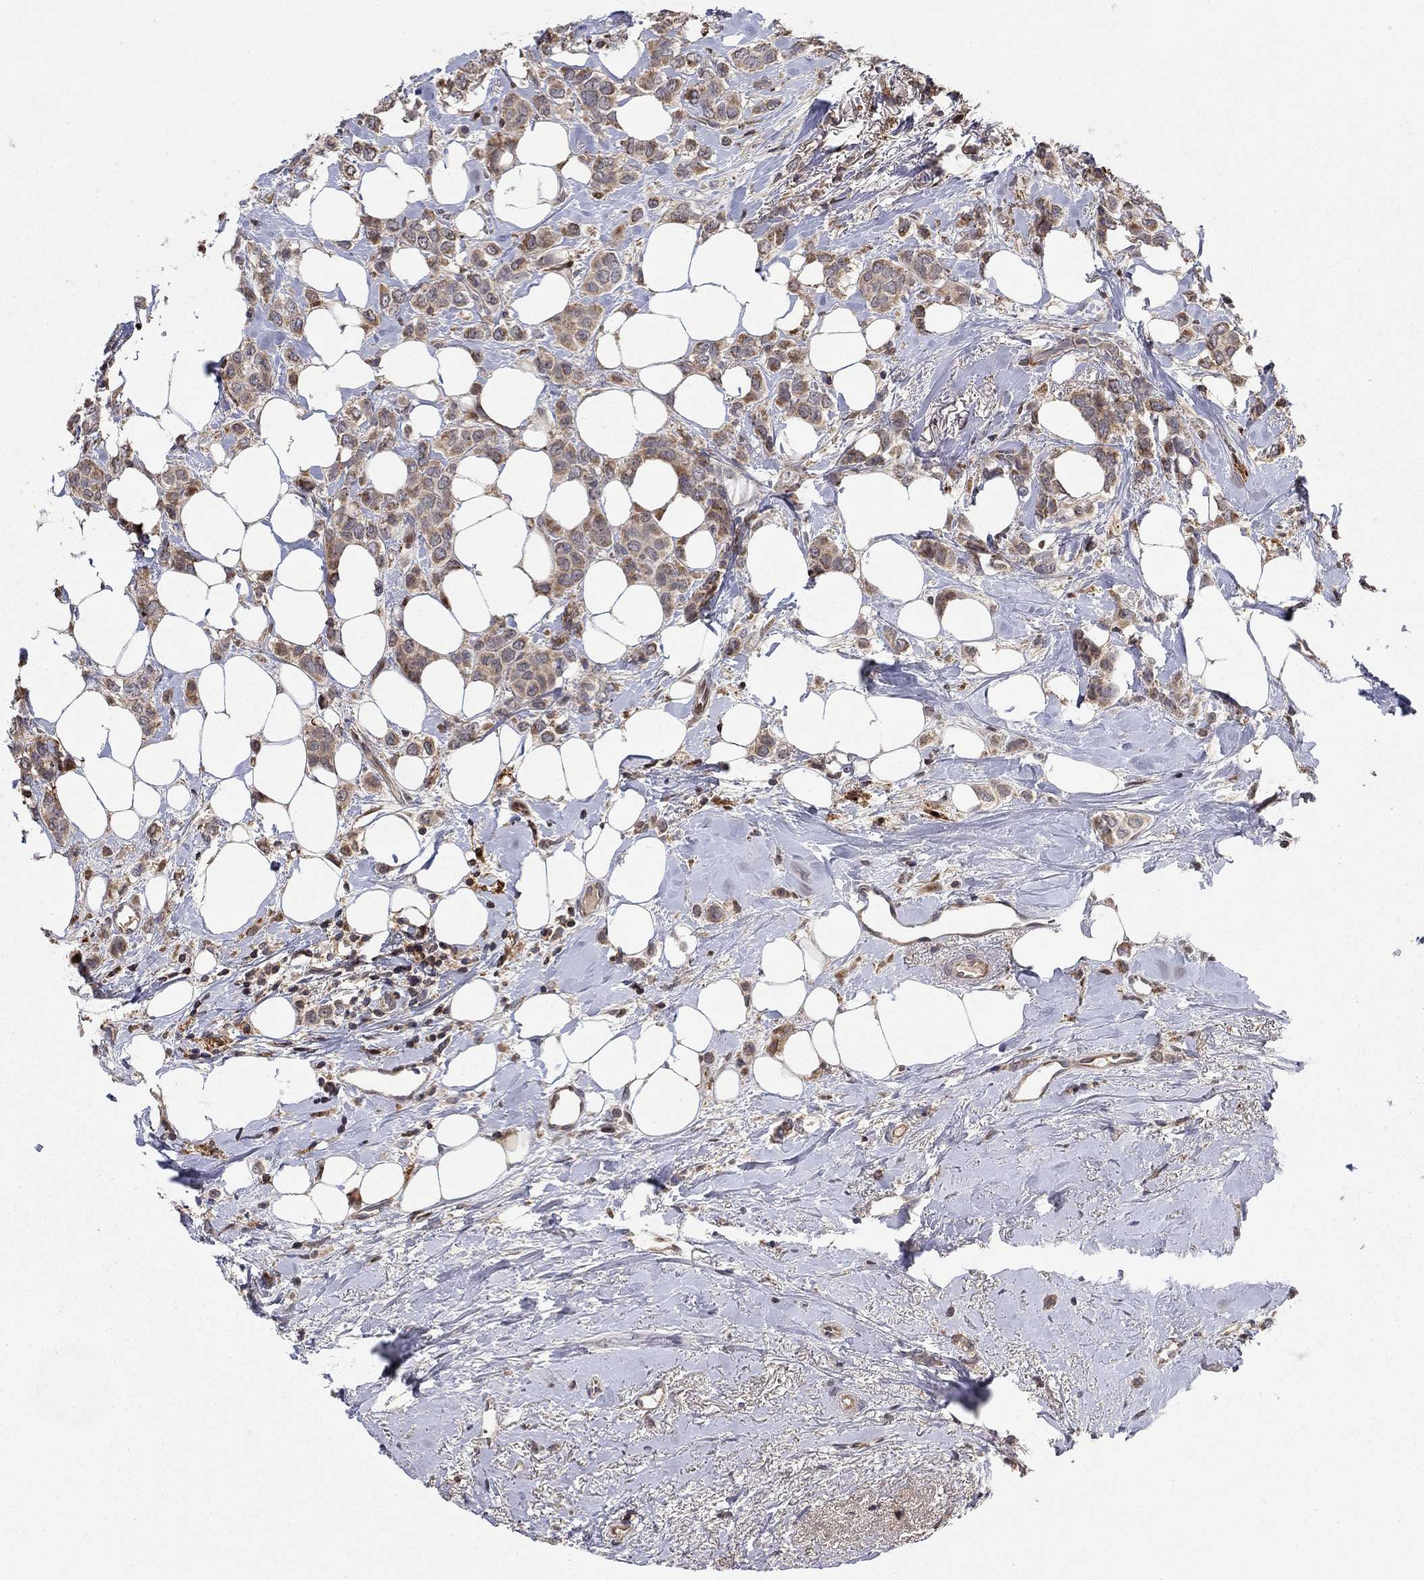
{"staining": {"intensity": "weak", "quantity": ">75%", "location": "cytoplasmic/membranous"}, "tissue": "breast cancer", "cell_type": "Tumor cells", "image_type": "cancer", "snomed": [{"axis": "morphology", "description": "Lobular carcinoma"}, {"axis": "topography", "description": "Breast"}], "caption": "Human breast lobular carcinoma stained with a protein marker exhibits weak staining in tumor cells.", "gene": "LPCAT4", "patient": {"sex": "female", "age": 66}}